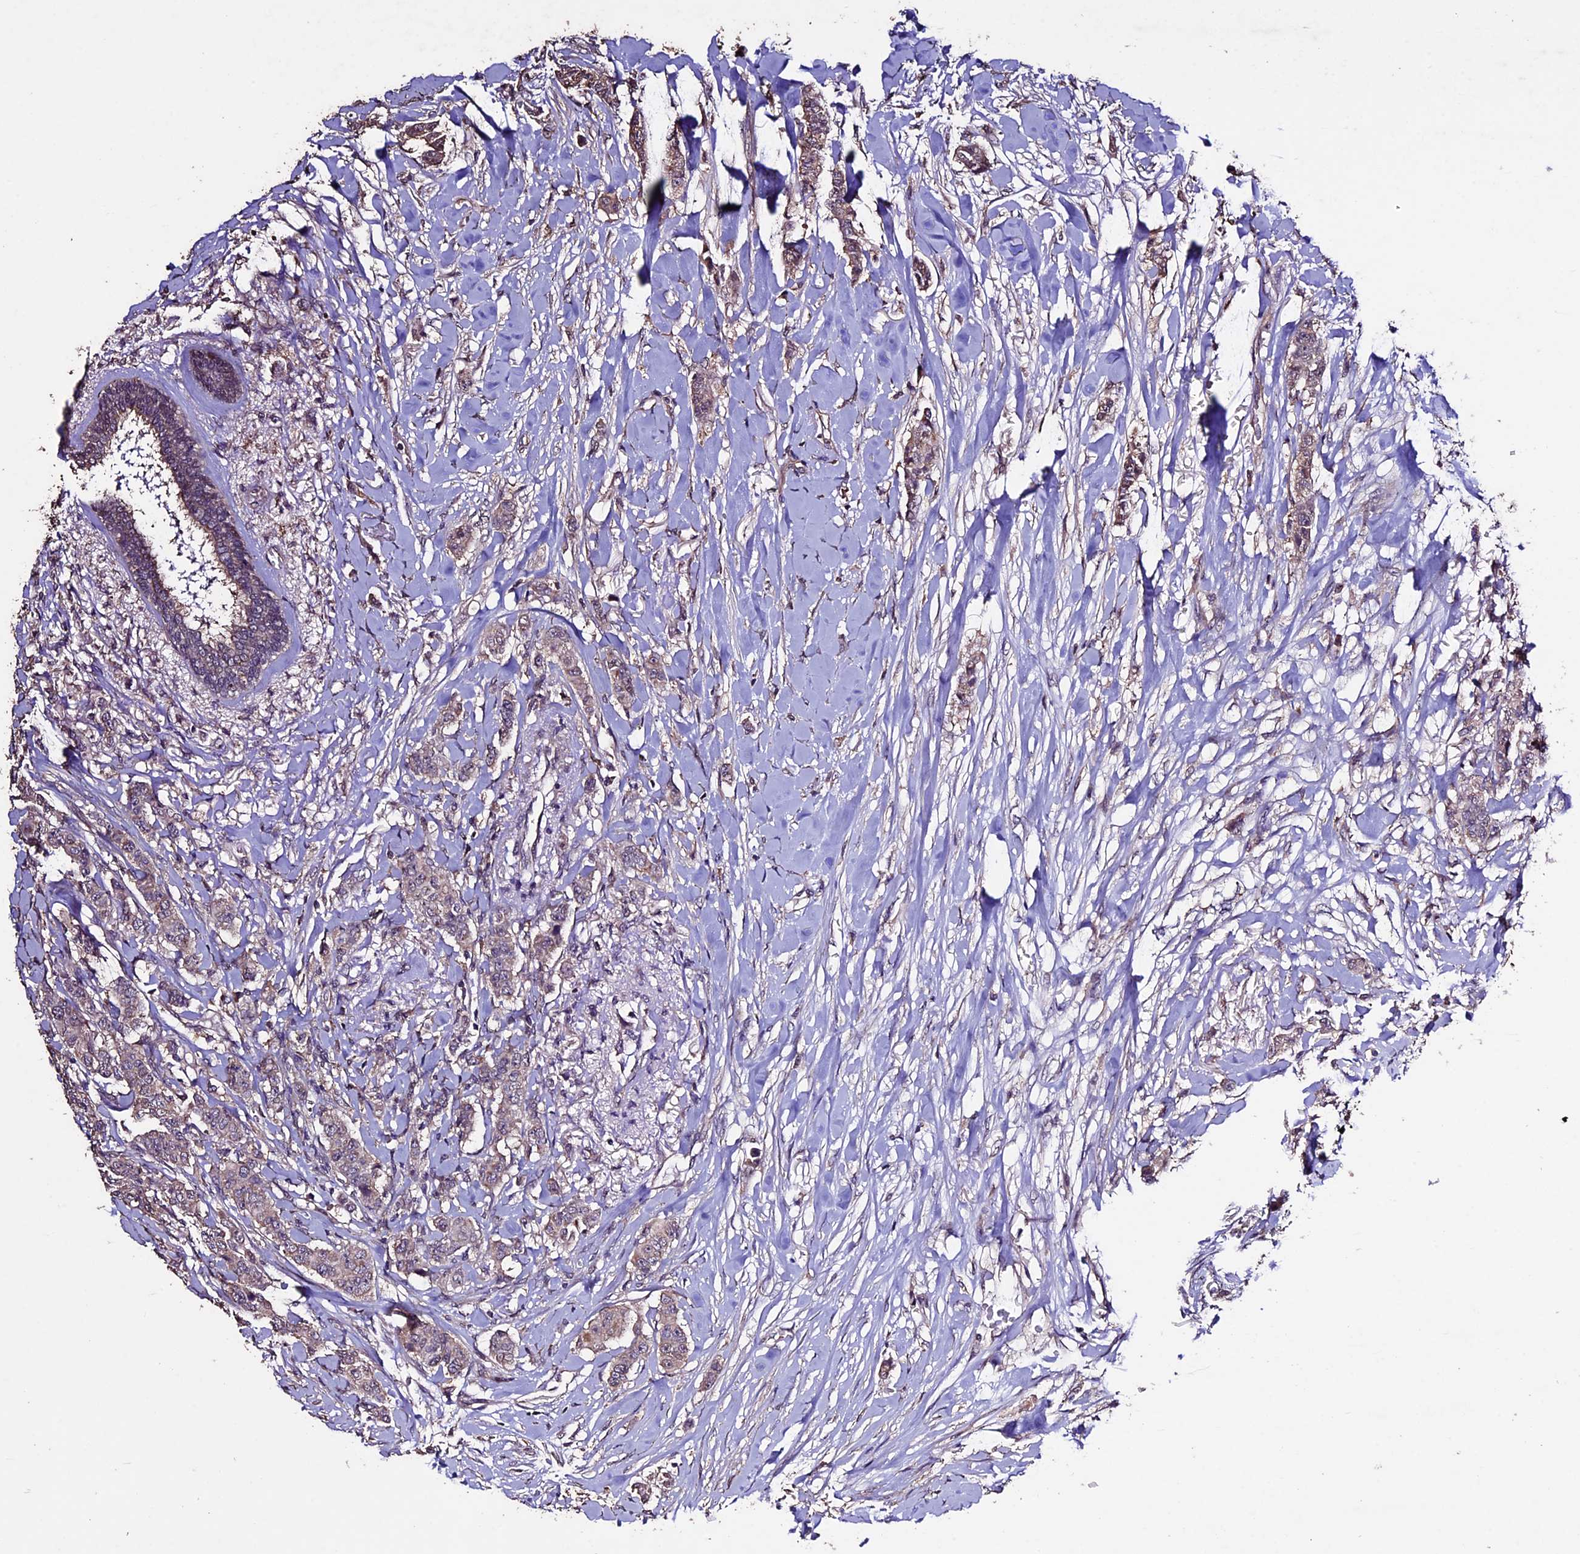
{"staining": {"intensity": "weak", "quantity": ">75%", "location": "cytoplasmic/membranous"}, "tissue": "breast cancer", "cell_type": "Tumor cells", "image_type": "cancer", "snomed": [{"axis": "morphology", "description": "Duct carcinoma"}, {"axis": "topography", "description": "Breast"}], "caption": "Breast cancer (infiltrating ductal carcinoma) stained for a protein (brown) reveals weak cytoplasmic/membranous positive positivity in approximately >75% of tumor cells.", "gene": "DIS3L", "patient": {"sex": "female", "age": 40}}